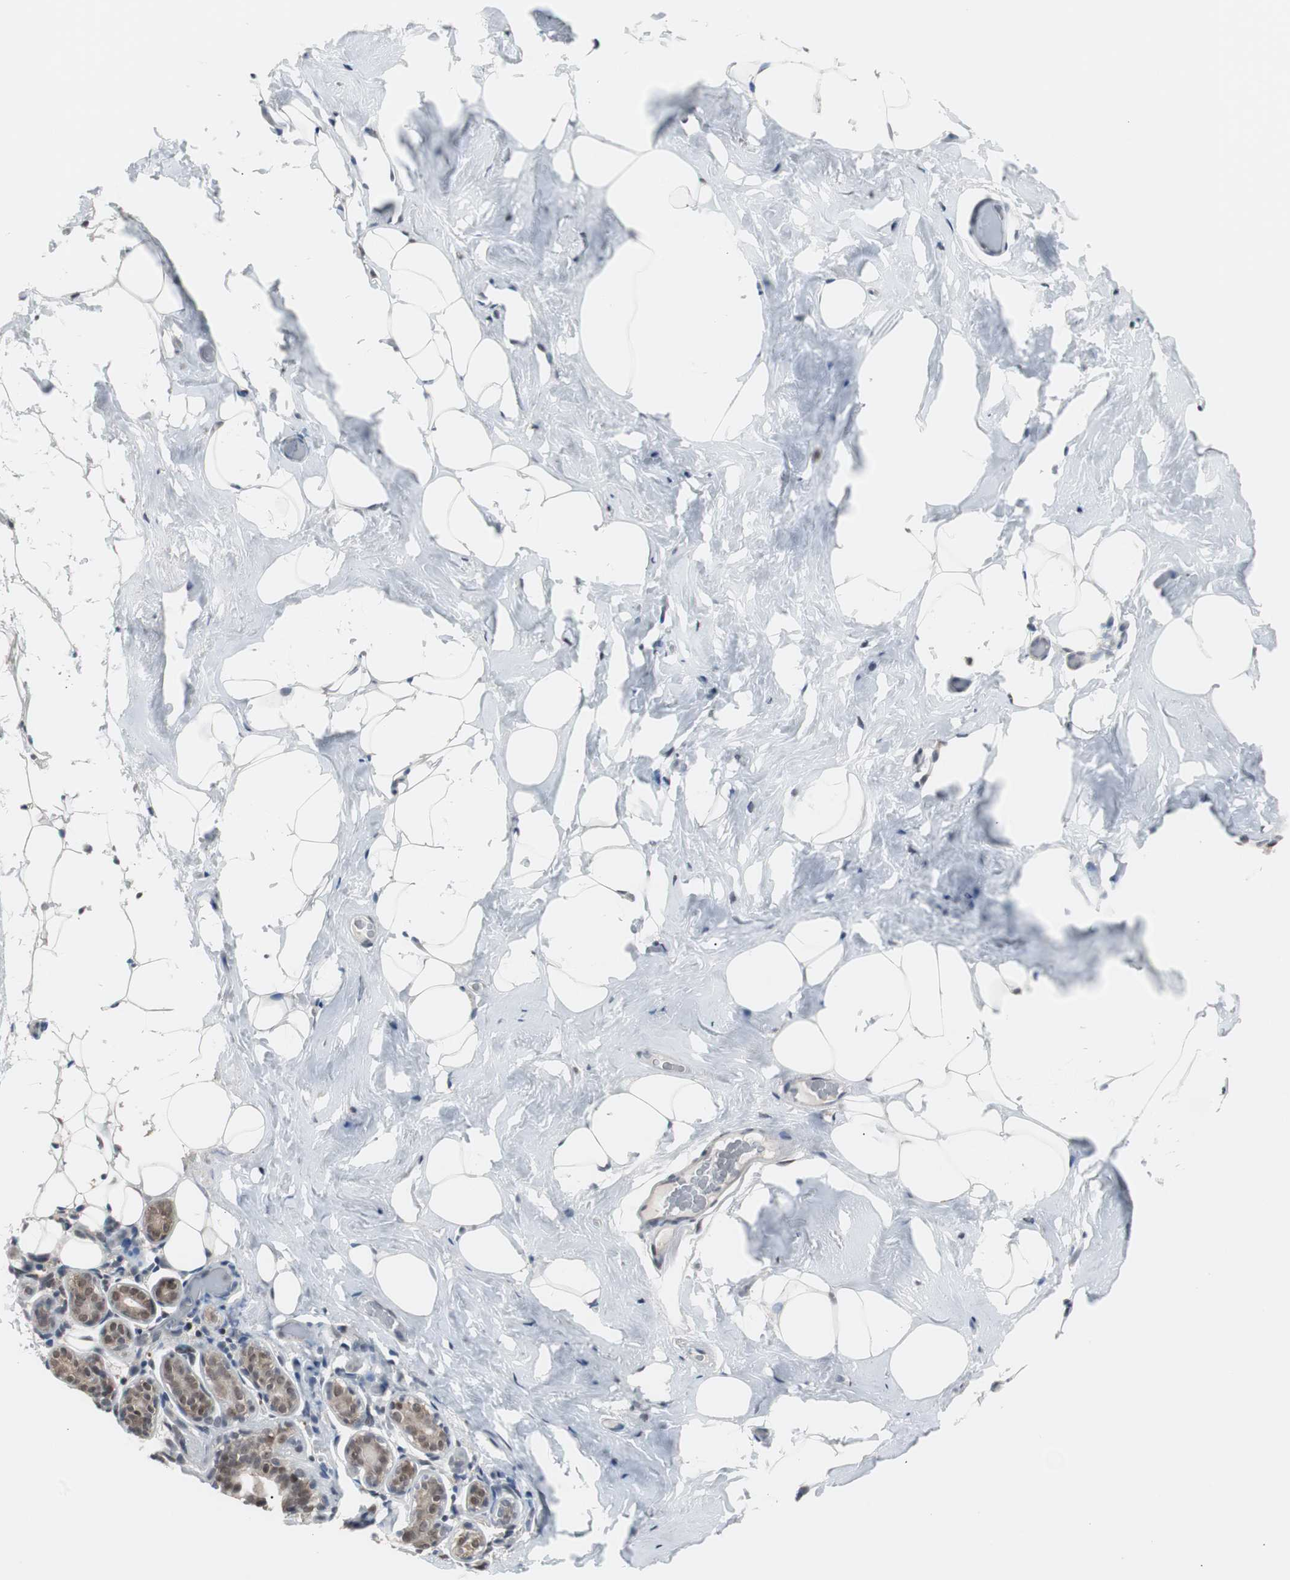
{"staining": {"intensity": "negative", "quantity": "none", "location": "none"}, "tissue": "breast", "cell_type": "Adipocytes", "image_type": "normal", "snomed": [{"axis": "morphology", "description": "Normal tissue, NOS"}, {"axis": "topography", "description": "Breast"}, {"axis": "topography", "description": "Soft tissue"}], "caption": "Immunohistochemical staining of benign human breast exhibits no significant staining in adipocytes. (DAB immunohistochemistry (IHC) with hematoxylin counter stain).", "gene": "ZHX2", "patient": {"sex": "female", "age": 75}}